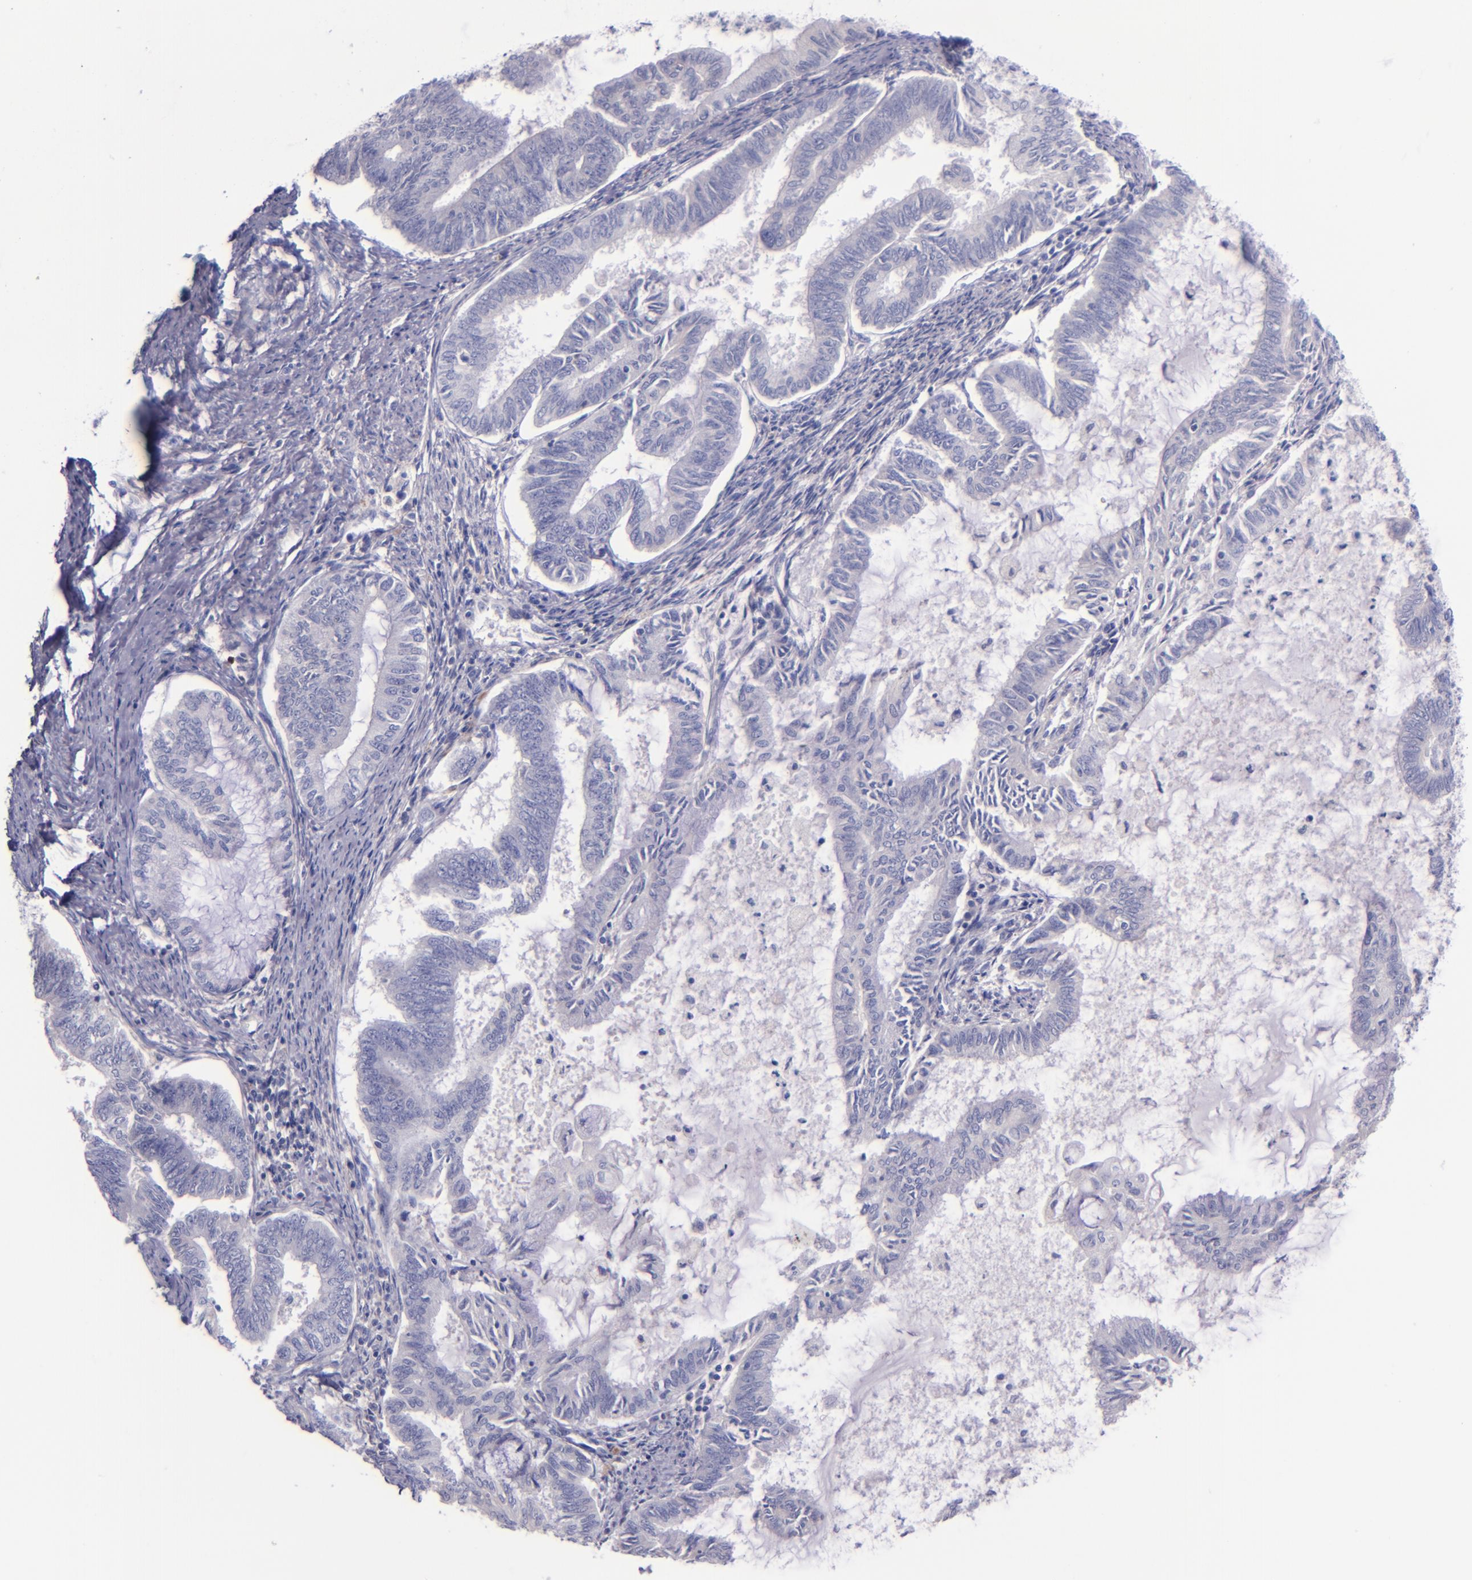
{"staining": {"intensity": "negative", "quantity": "none", "location": "none"}, "tissue": "endometrial cancer", "cell_type": "Tumor cells", "image_type": "cancer", "snomed": [{"axis": "morphology", "description": "Adenocarcinoma, NOS"}, {"axis": "topography", "description": "Endometrium"}], "caption": "A micrograph of human endometrial adenocarcinoma is negative for staining in tumor cells.", "gene": "KNG1", "patient": {"sex": "female", "age": 86}}